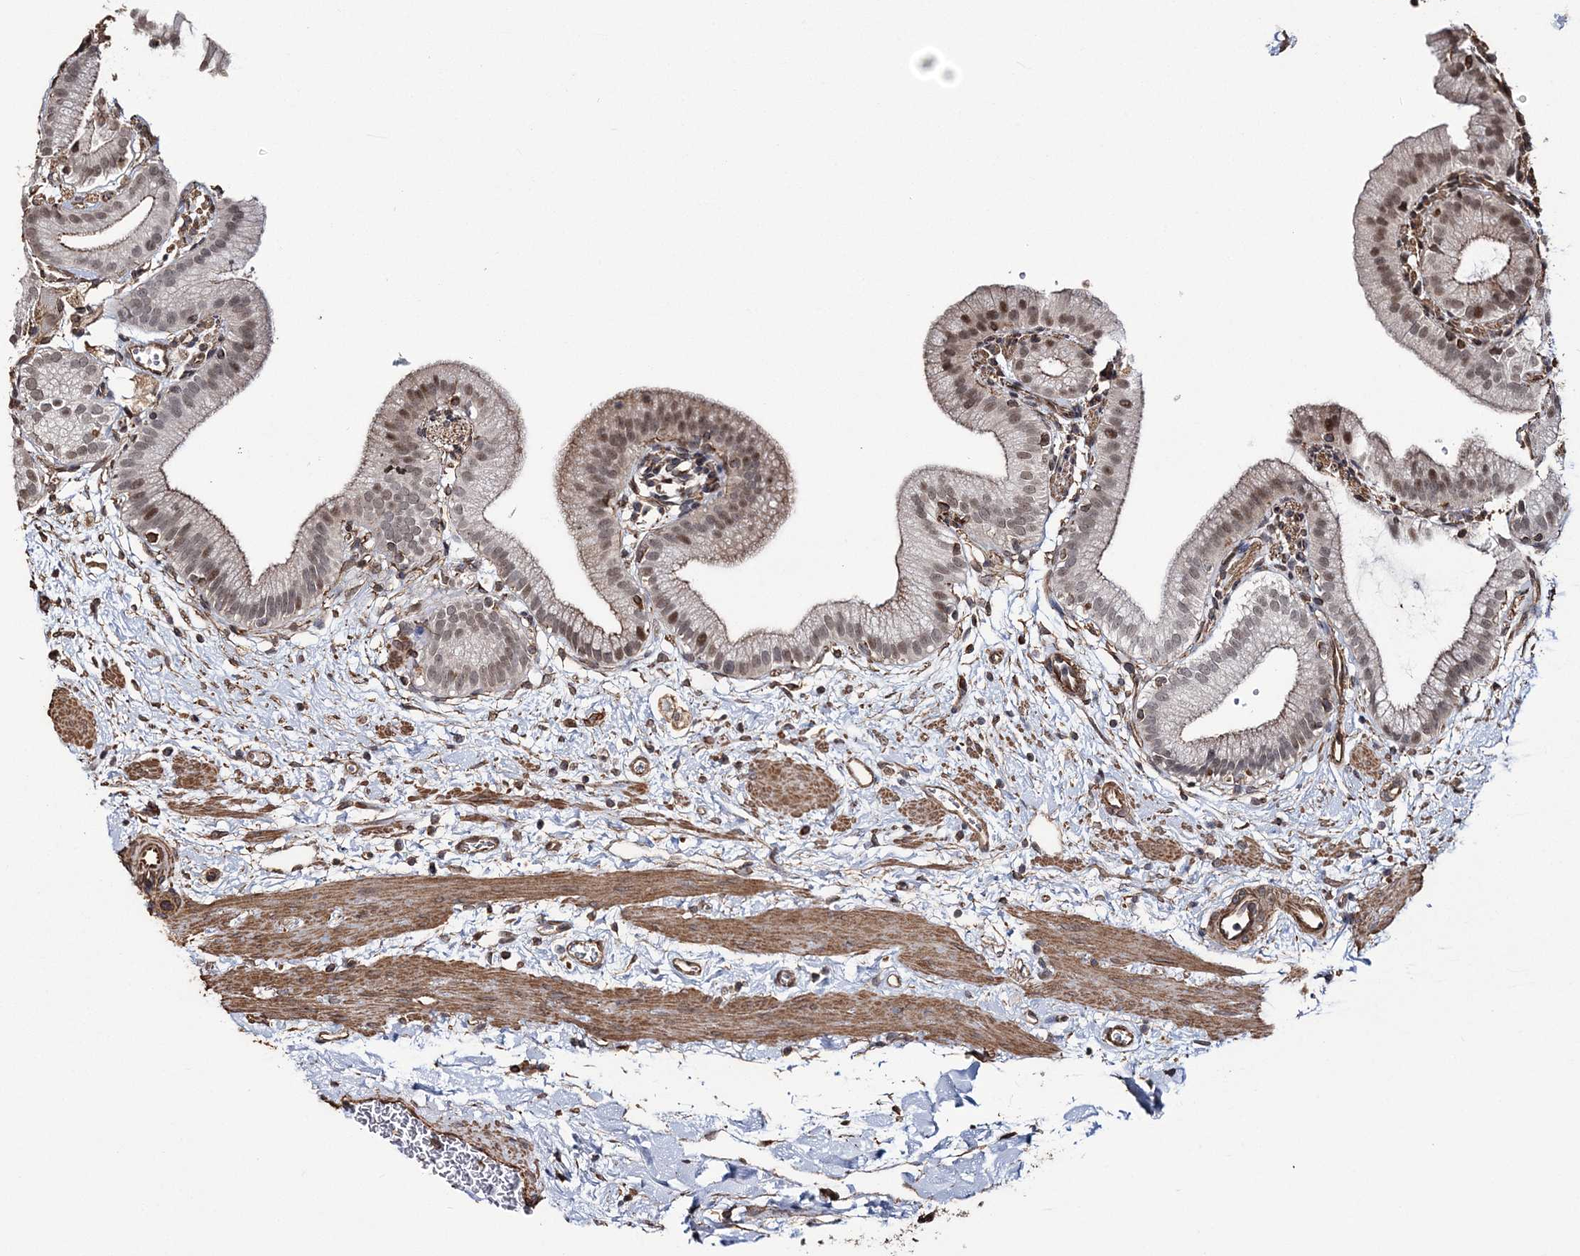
{"staining": {"intensity": "moderate", "quantity": ">75%", "location": "nuclear"}, "tissue": "gallbladder", "cell_type": "Glandular cells", "image_type": "normal", "snomed": [{"axis": "morphology", "description": "Normal tissue, NOS"}, {"axis": "topography", "description": "Gallbladder"}], "caption": "Immunohistochemistry (IHC) micrograph of unremarkable gallbladder stained for a protein (brown), which reveals medium levels of moderate nuclear expression in about >75% of glandular cells.", "gene": "ATP11B", "patient": {"sex": "male", "age": 55}}